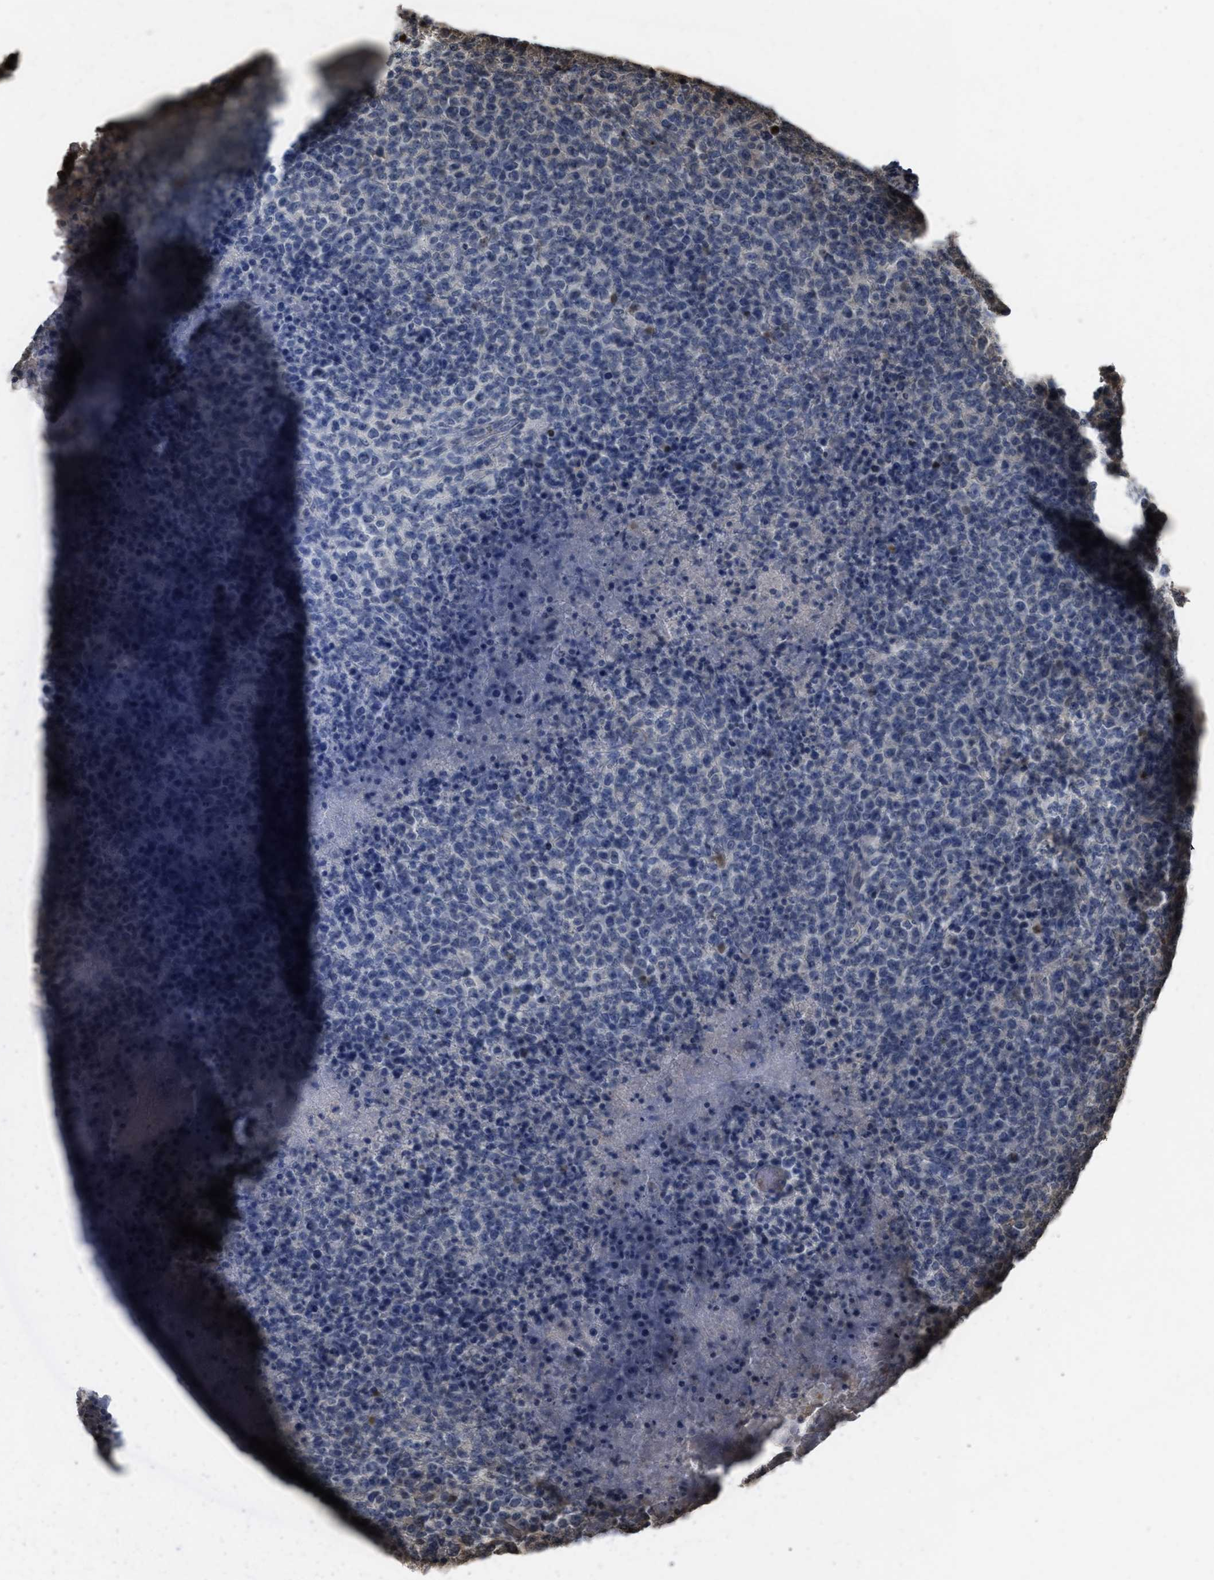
{"staining": {"intensity": "negative", "quantity": "none", "location": "none"}, "tissue": "lymphoma", "cell_type": "Tumor cells", "image_type": "cancer", "snomed": [{"axis": "morphology", "description": "Malignant lymphoma, non-Hodgkin's type, High grade"}, {"axis": "topography", "description": "Lymph node"}], "caption": "DAB immunohistochemical staining of human high-grade malignant lymphoma, non-Hodgkin's type exhibits no significant expression in tumor cells.", "gene": "ARHGDIA", "patient": {"sex": "male", "age": 13}}